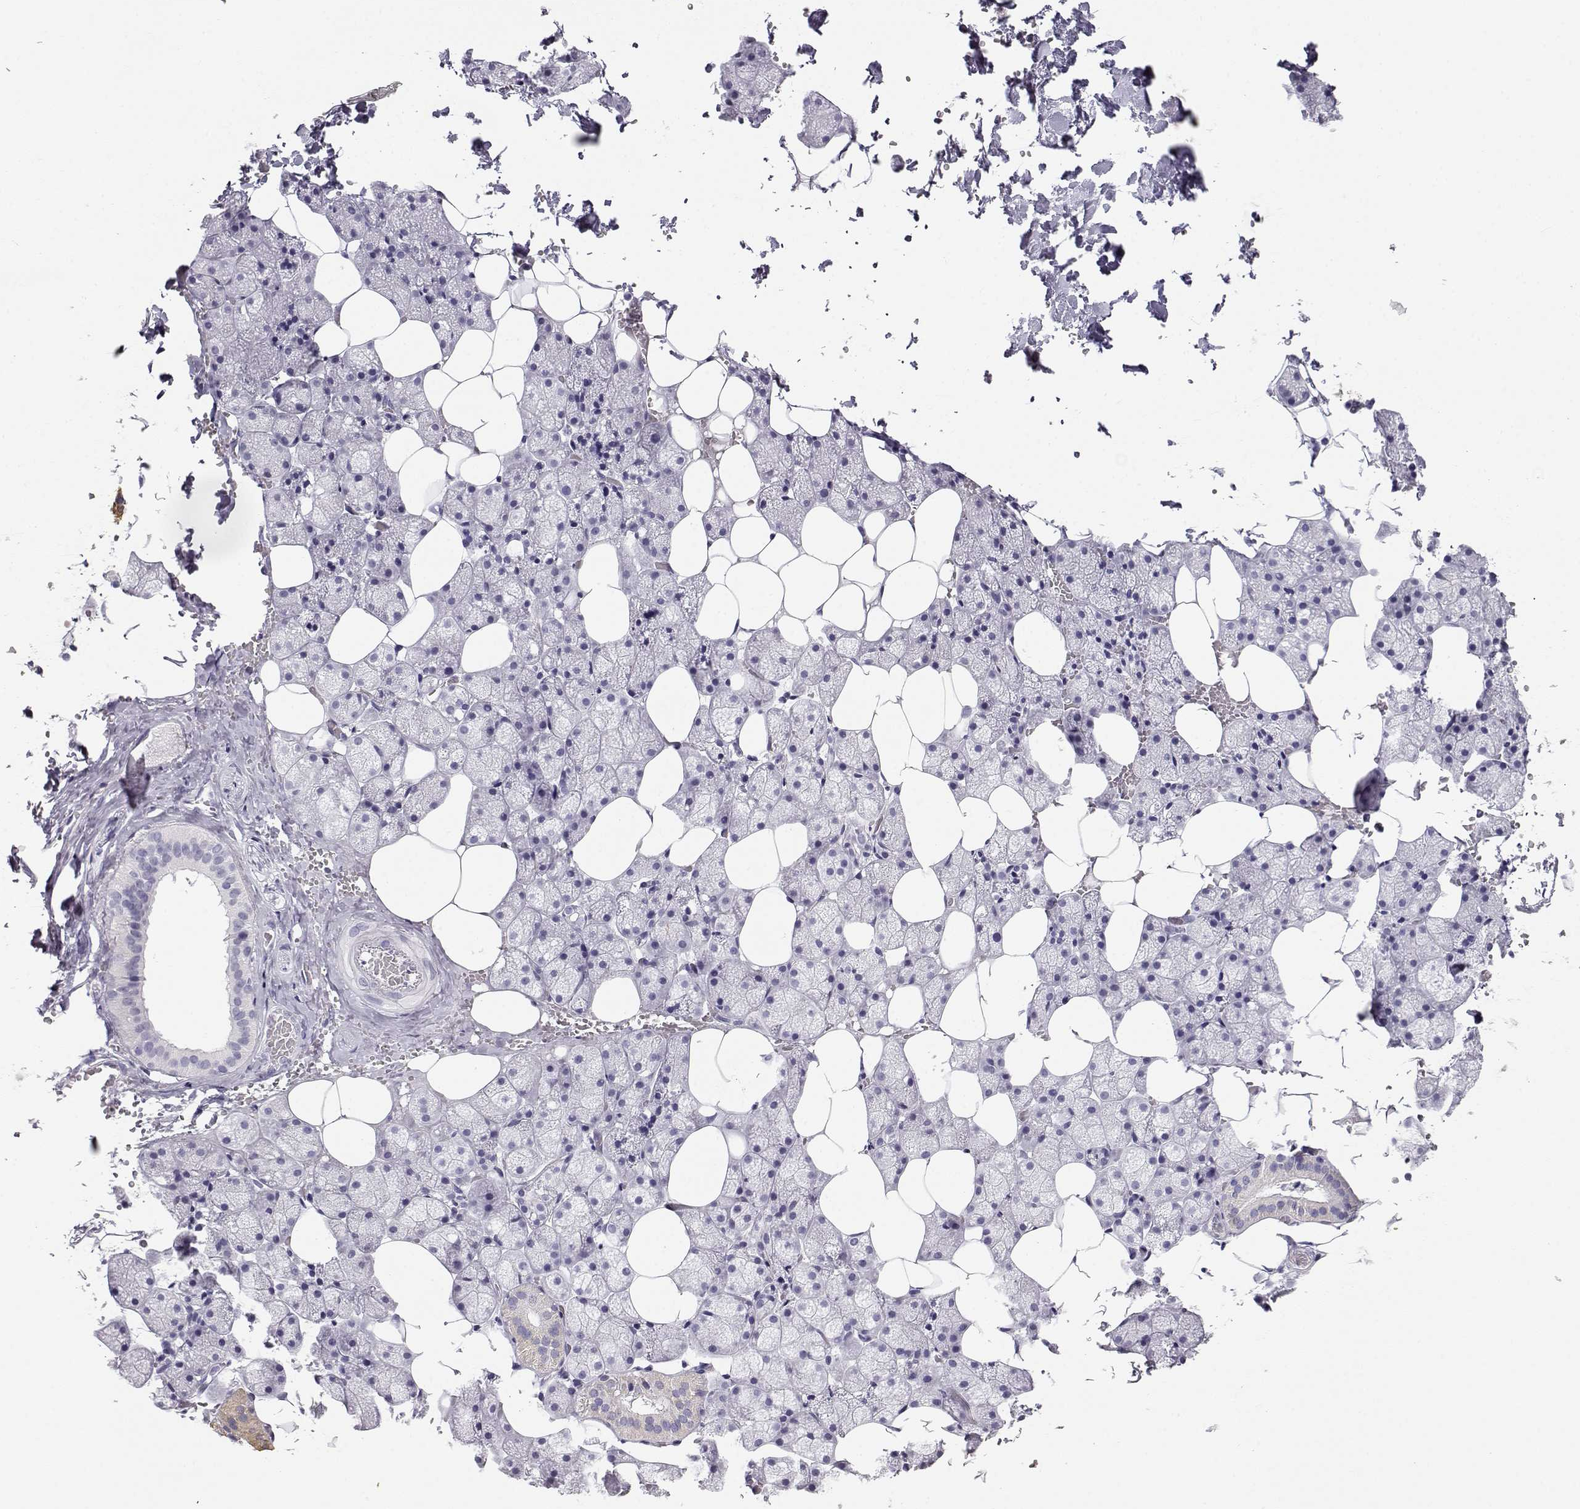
{"staining": {"intensity": "negative", "quantity": "none", "location": "none"}, "tissue": "salivary gland", "cell_type": "Glandular cells", "image_type": "normal", "snomed": [{"axis": "morphology", "description": "Normal tissue, NOS"}, {"axis": "topography", "description": "Salivary gland"}], "caption": "DAB immunohistochemical staining of unremarkable salivary gland reveals no significant positivity in glandular cells. Nuclei are stained in blue.", "gene": "CABS1", "patient": {"sex": "male", "age": 38}}